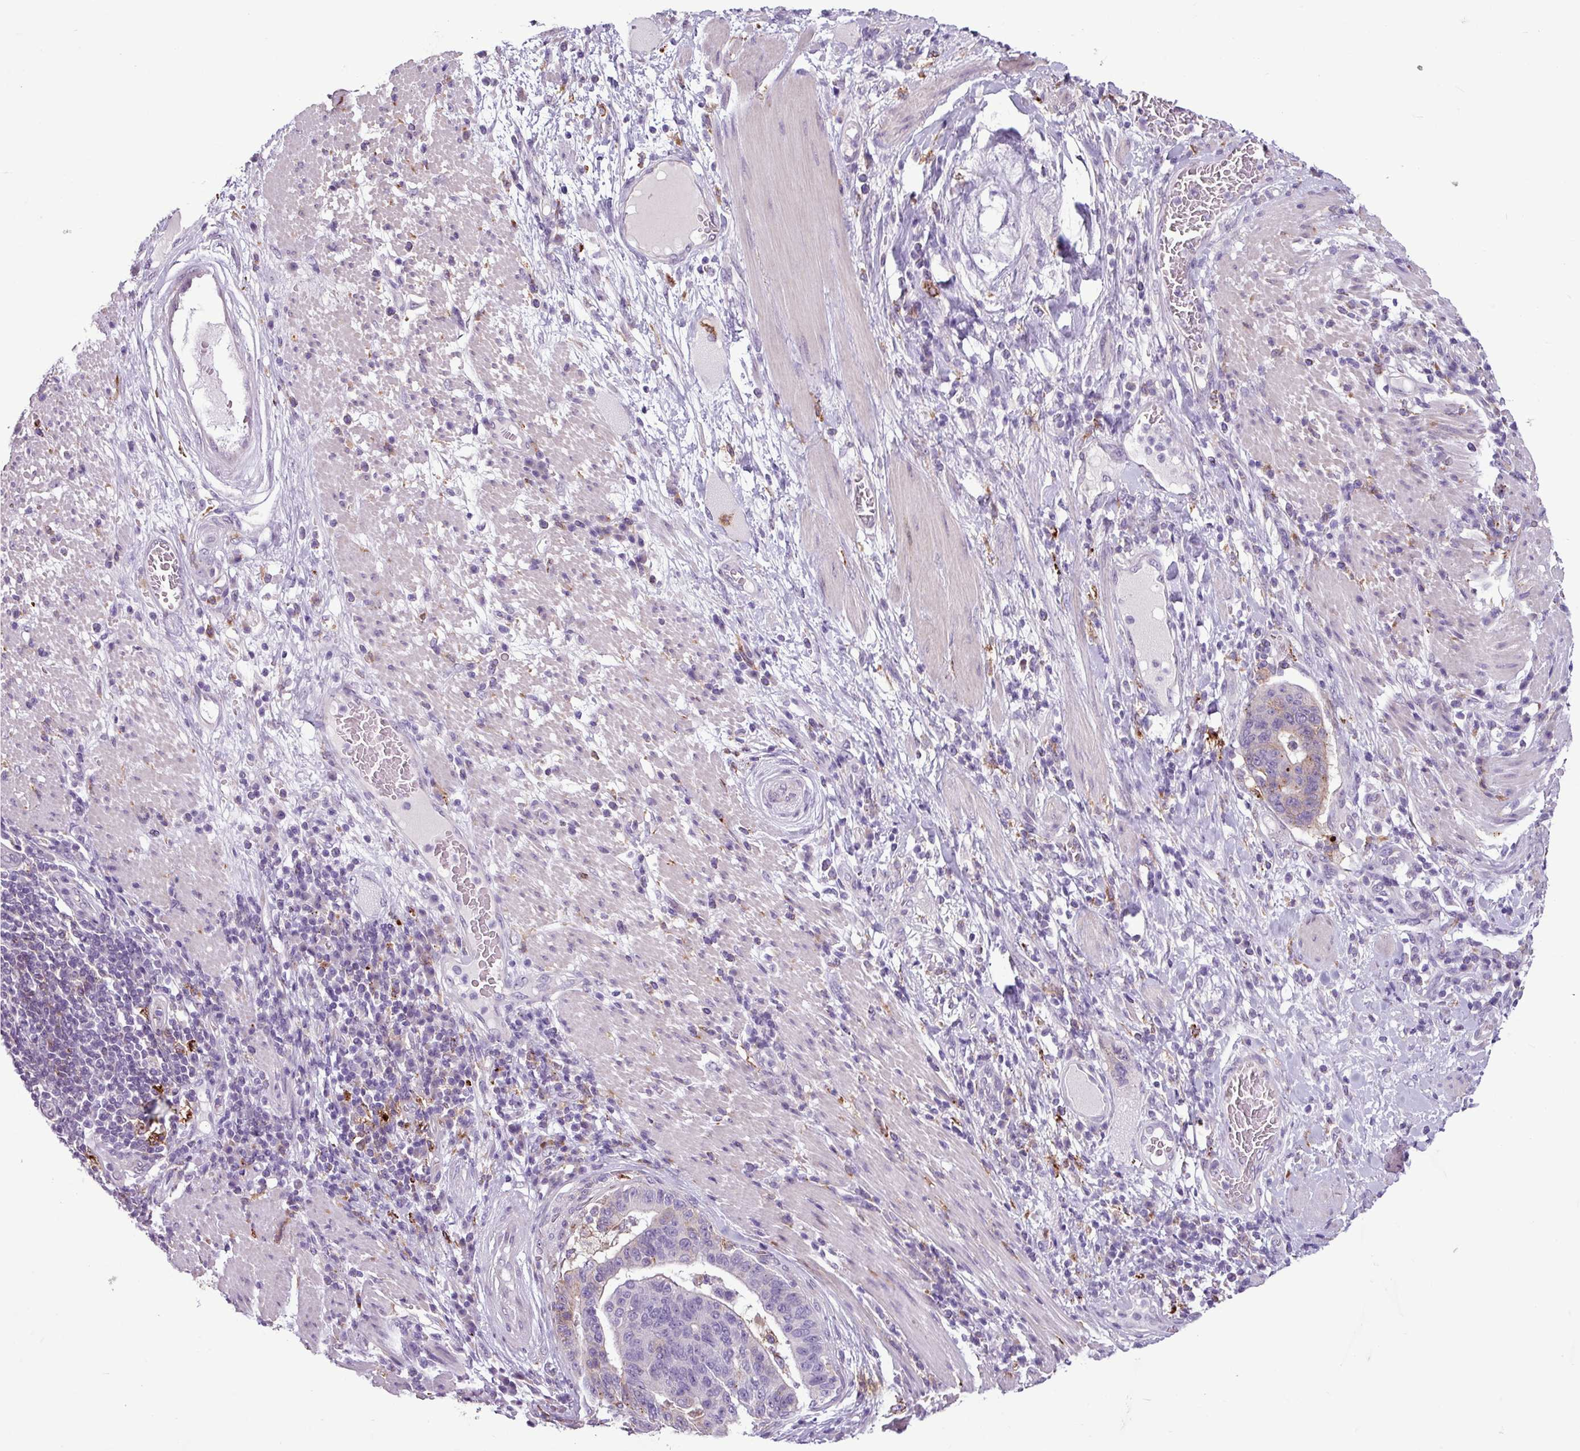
{"staining": {"intensity": "weak", "quantity": "<25%", "location": "cytoplasmic/membranous"}, "tissue": "stomach cancer", "cell_type": "Tumor cells", "image_type": "cancer", "snomed": [{"axis": "morphology", "description": "Normal tissue, NOS"}, {"axis": "morphology", "description": "Adenocarcinoma, NOS"}, {"axis": "topography", "description": "Stomach"}], "caption": "High power microscopy image of an immunohistochemistry photomicrograph of adenocarcinoma (stomach), revealing no significant staining in tumor cells.", "gene": "C9orf24", "patient": {"sex": "female", "age": 64}}